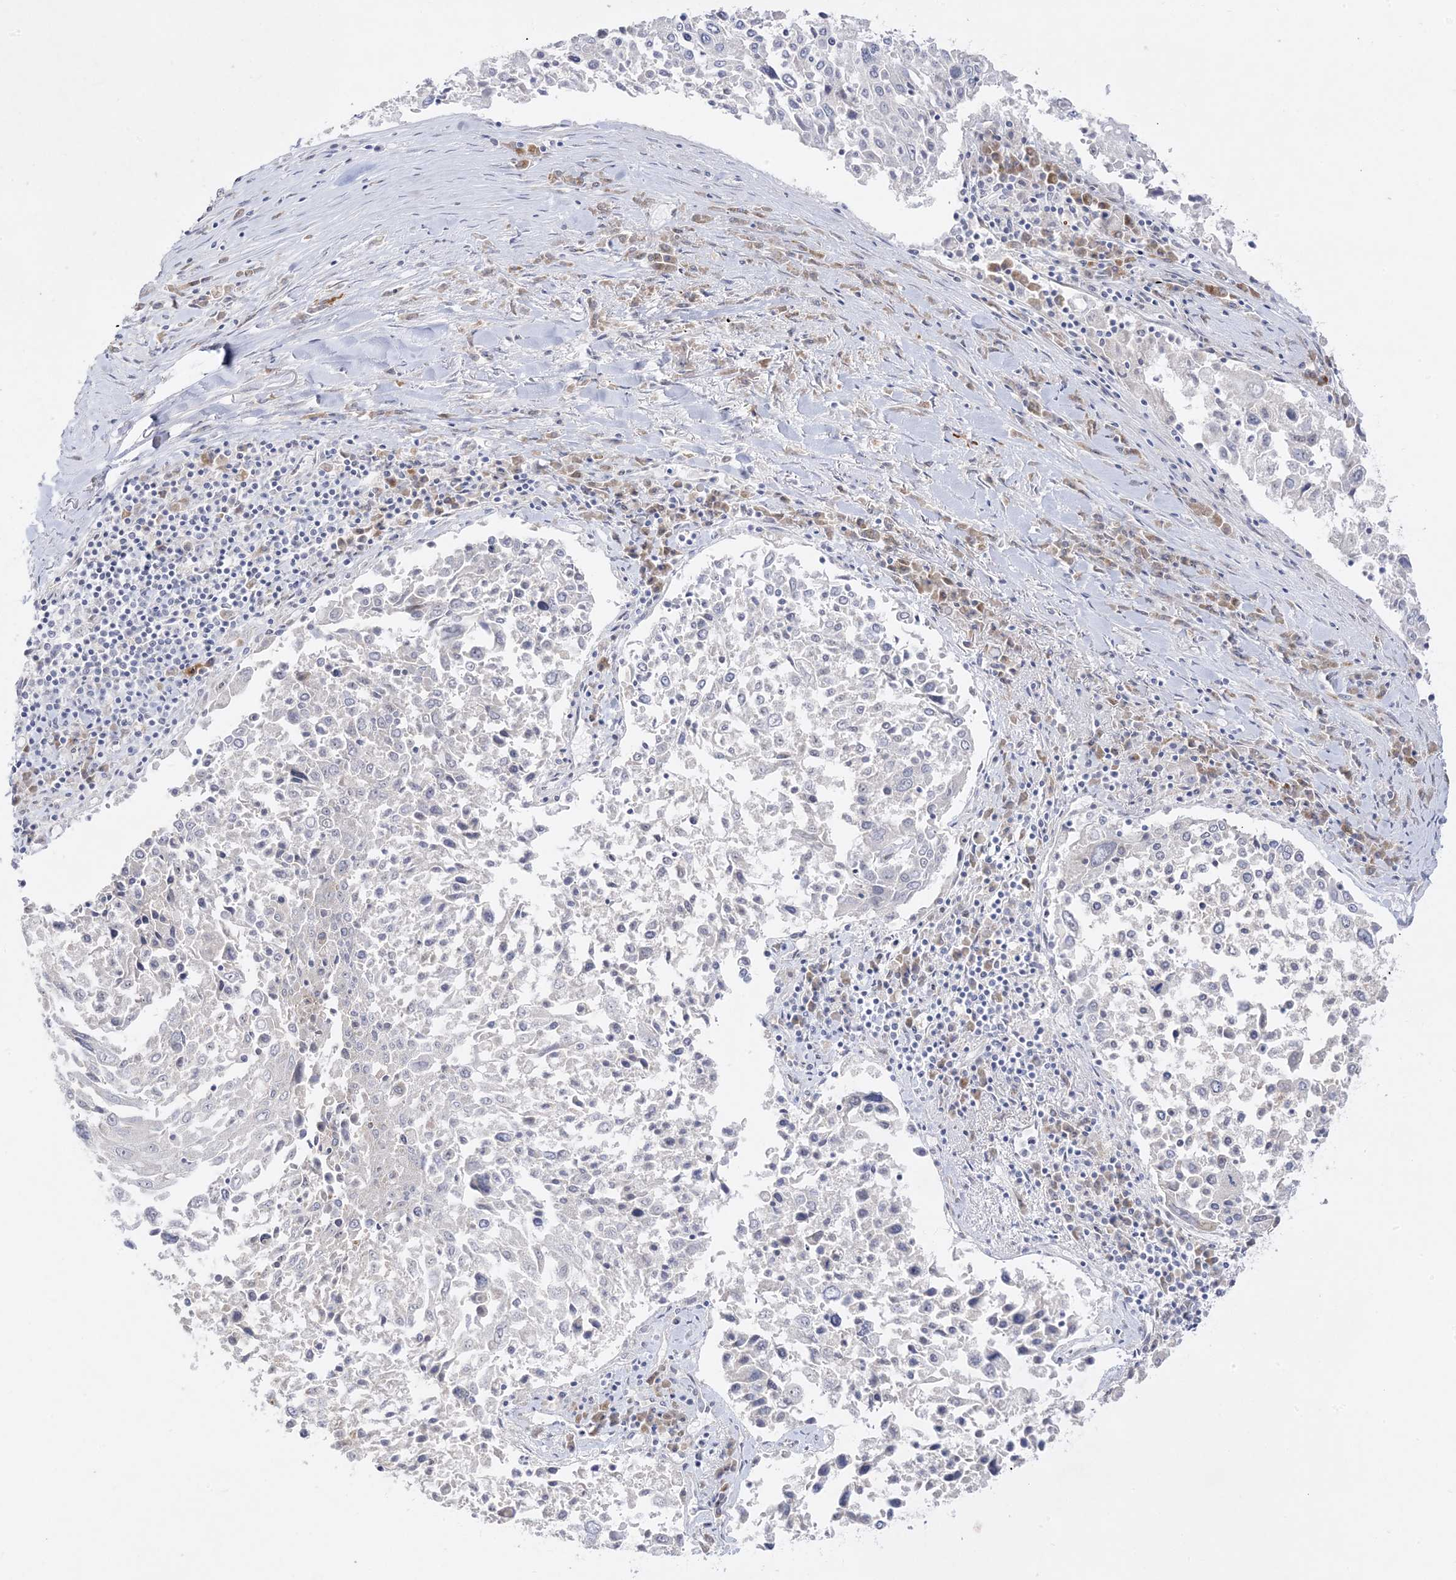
{"staining": {"intensity": "negative", "quantity": "none", "location": "none"}, "tissue": "lung cancer", "cell_type": "Tumor cells", "image_type": "cancer", "snomed": [{"axis": "morphology", "description": "Squamous cell carcinoma, NOS"}, {"axis": "topography", "description": "Lung"}], "caption": "Immunohistochemical staining of human lung squamous cell carcinoma shows no significant staining in tumor cells. The staining was performed using DAB to visualize the protein expression in brown, while the nuclei were stained in blue with hematoxylin (Magnification: 20x).", "gene": "C2CD2", "patient": {"sex": "male", "age": 65}}